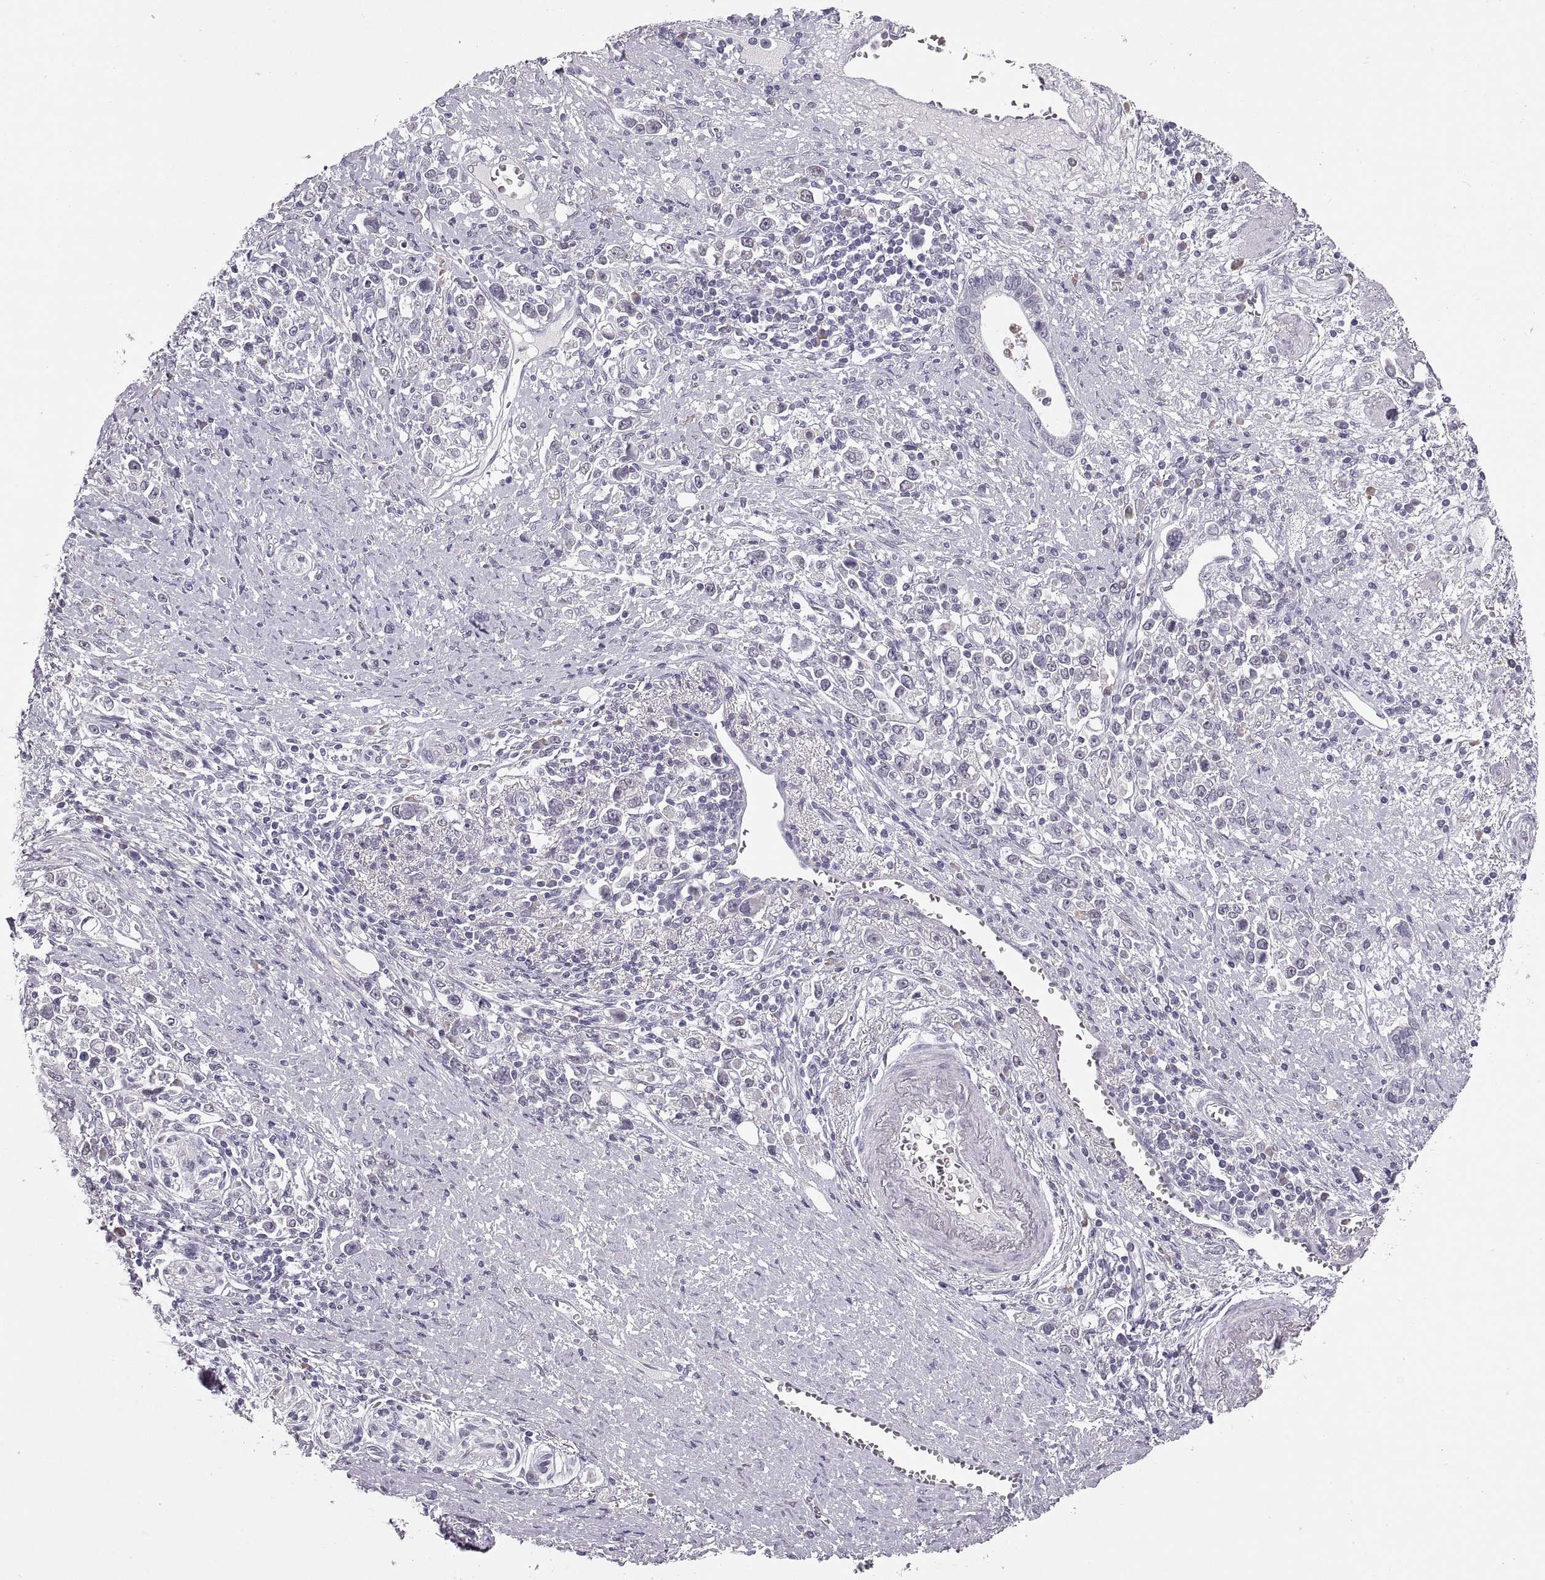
{"staining": {"intensity": "negative", "quantity": "none", "location": "none"}, "tissue": "stomach cancer", "cell_type": "Tumor cells", "image_type": "cancer", "snomed": [{"axis": "morphology", "description": "Adenocarcinoma, NOS"}, {"axis": "topography", "description": "Stomach"}], "caption": "Protein analysis of adenocarcinoma (stomach) demonstrates no significant staining in tumor cells.", "gene": "MAGEB18", "patient": {"sex": "male", "age": 63}}